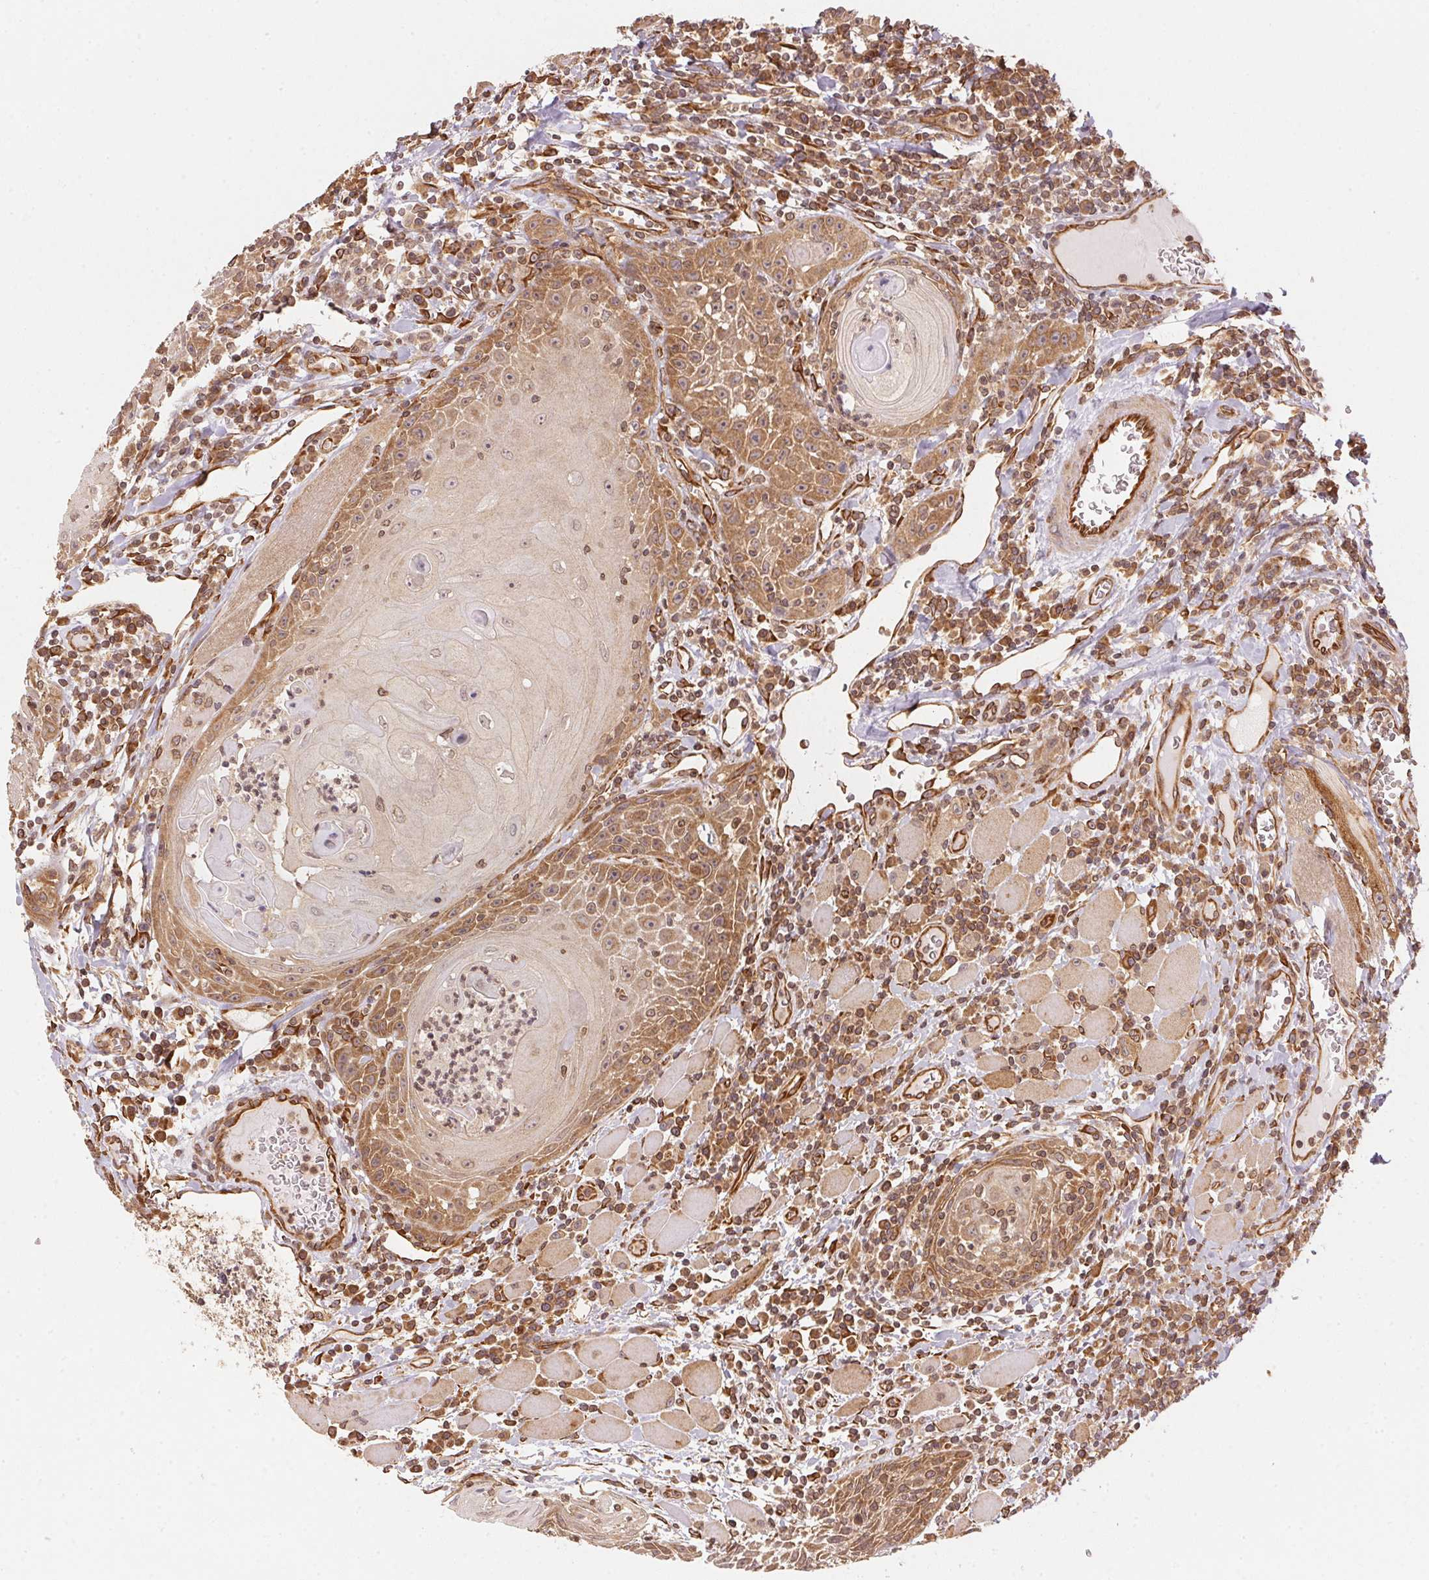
{"staining": {"intensity": "moderate", "quantity": "25%-75%", "location": "cytoplasmic/membranous"}, "tissue": "head and neck cancer", "cell_type": "Tumor cells", "image_type": "cancer", "snomed": [{"axis": "morphology", "description": "Squamous cell carcinoma, NOS"}, {"axis": "topography", "description": "Head-Neck"}], "caption": "Approximately 25%-75% of tumor cells in human head and neck cancer (squamous cell carcinoma) exhibit moderate cytoplasmic/membranous protein positivity as visualized by brown immunohistochemical staining.", "gene": "STRN4", "patient": {"sex": "male", "age": 52}}